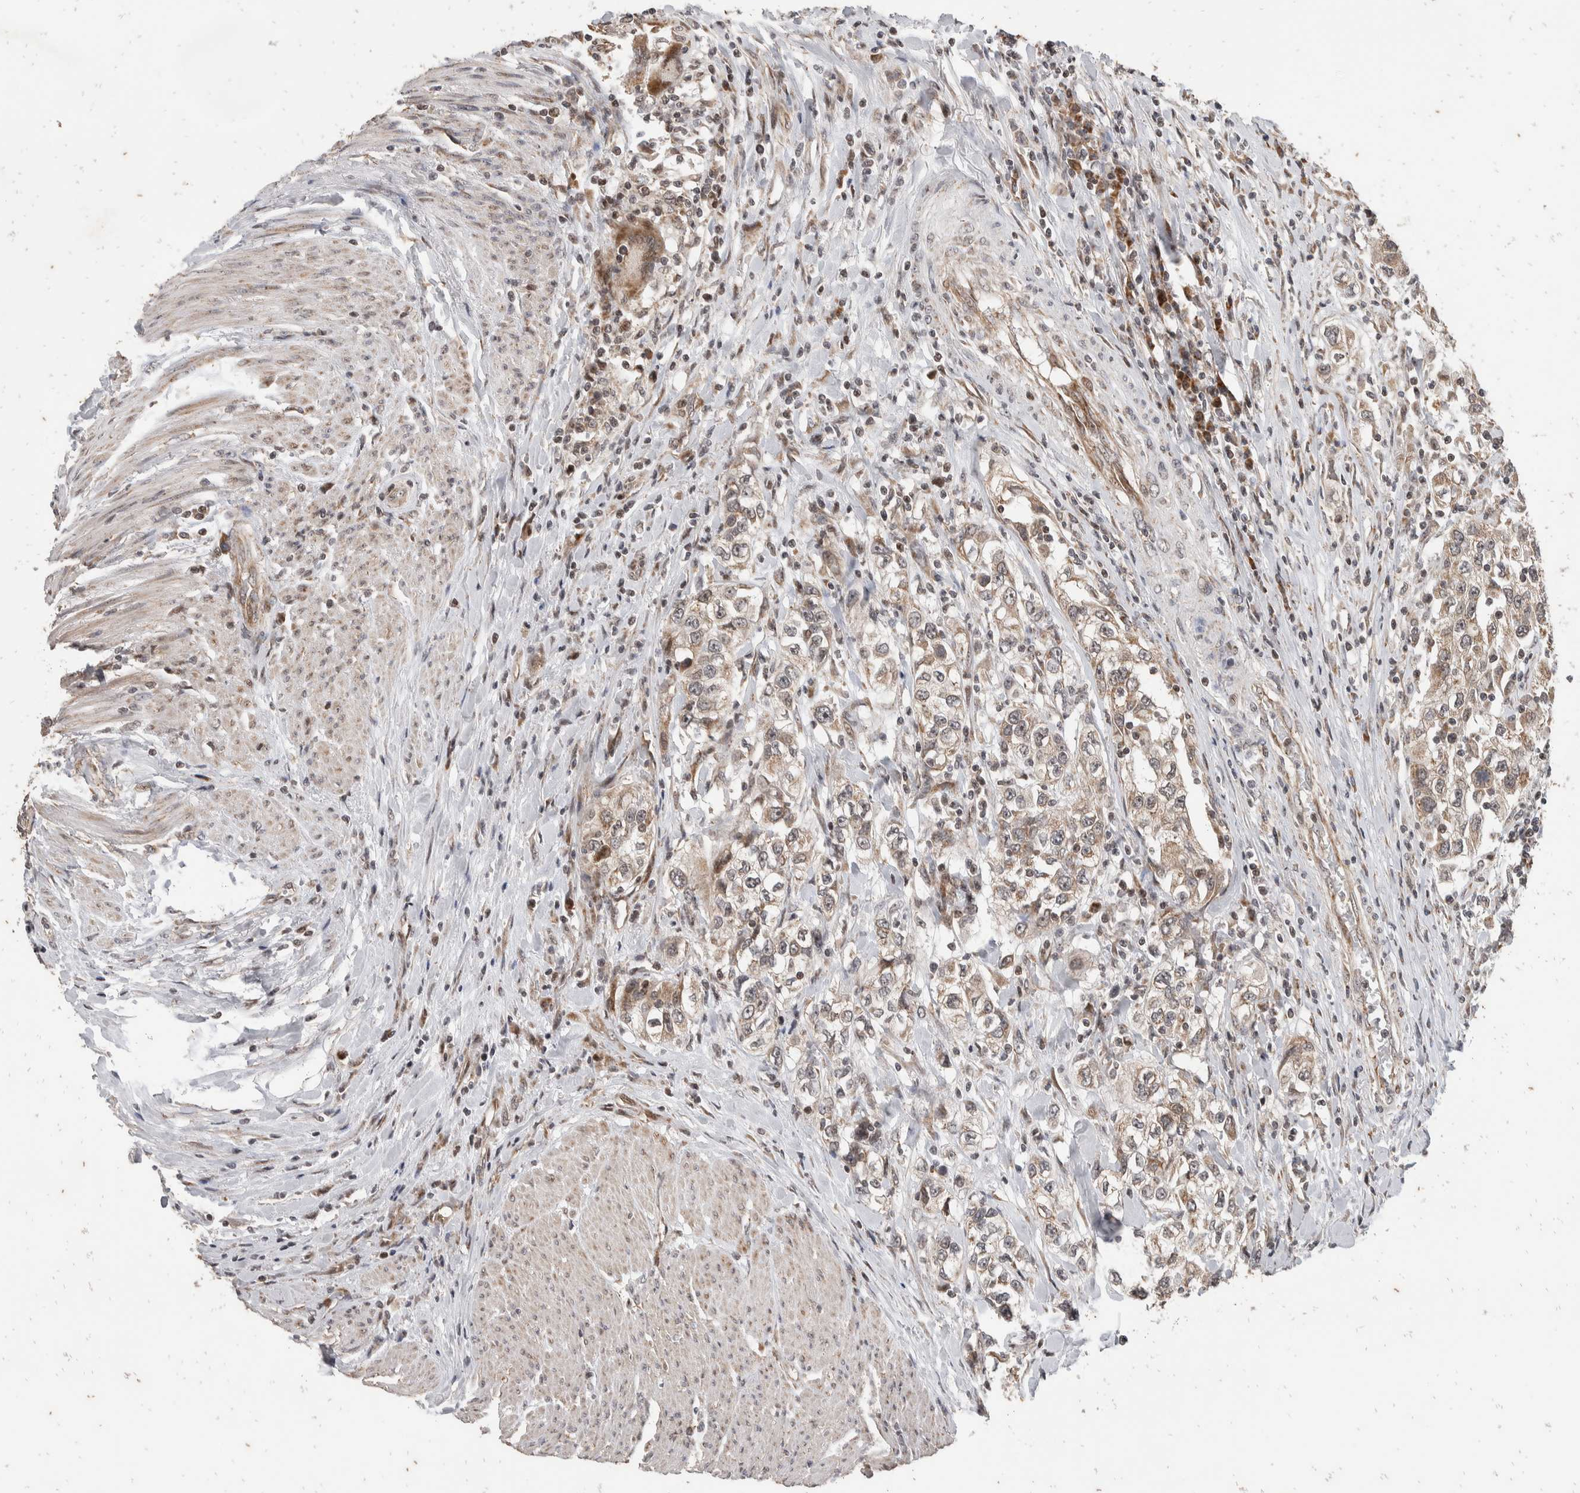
{"staining": {"intensity": "weak", "quantity": "25%-75%", "location": "cytoplasmic/membranous,nuclear"}, "tissue": "urothelial cancer", "cell_type": "Tumor cells", "image_type": "cancer", "snomed": [{"axis": "morphology", "description": "Urothelial carcinoma, High grade"}, {"axis": "topography", "description": "Urinary bladder"}], "caption": "Tumor cells display weak cytoplasmic/membranous and nuclear expression in approximately 25%-75% of cells in urothelial carcinoma (high-grade).", "gene": "ATXN7L1", "patient": {"sex": "female", "age": 80}}